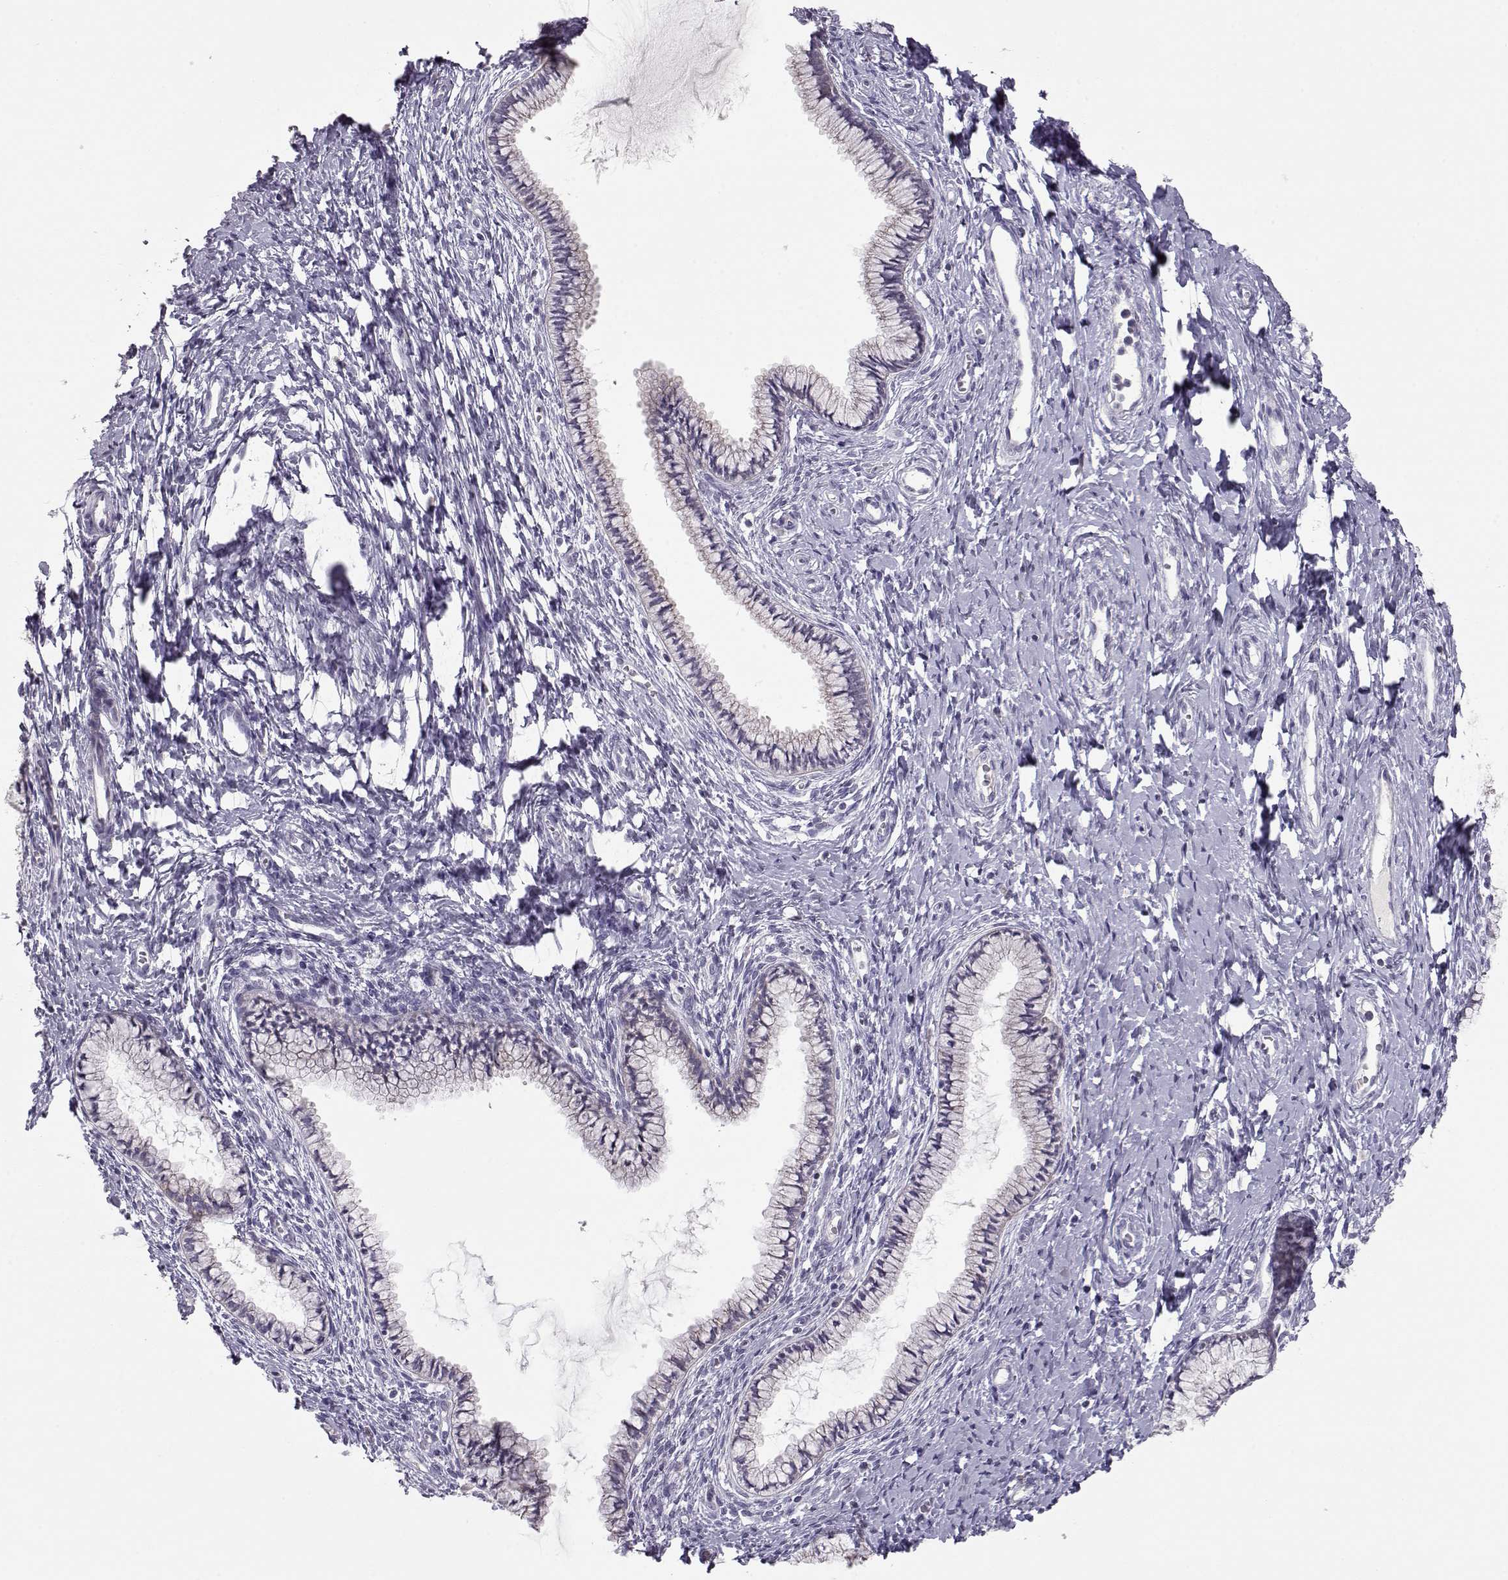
{"staining": {"intensity": "negative", "quantity": "none", "location": "none"}, "tissue": "cervix", "cell_type": "Glandular cells", "image_type": "normal", "snomed": [{"axis": "morphology", "description": "Normal tissue, NOS"}, {"axis": "topography", "description": "Cervix"}], "caption": "This is an immunohistochemistry (IHC) photomicrograph of benign cervix. There is no expression in glandular cells.", "gene": "LAMB3", "patient": {"sex": "female", "age": 40}}